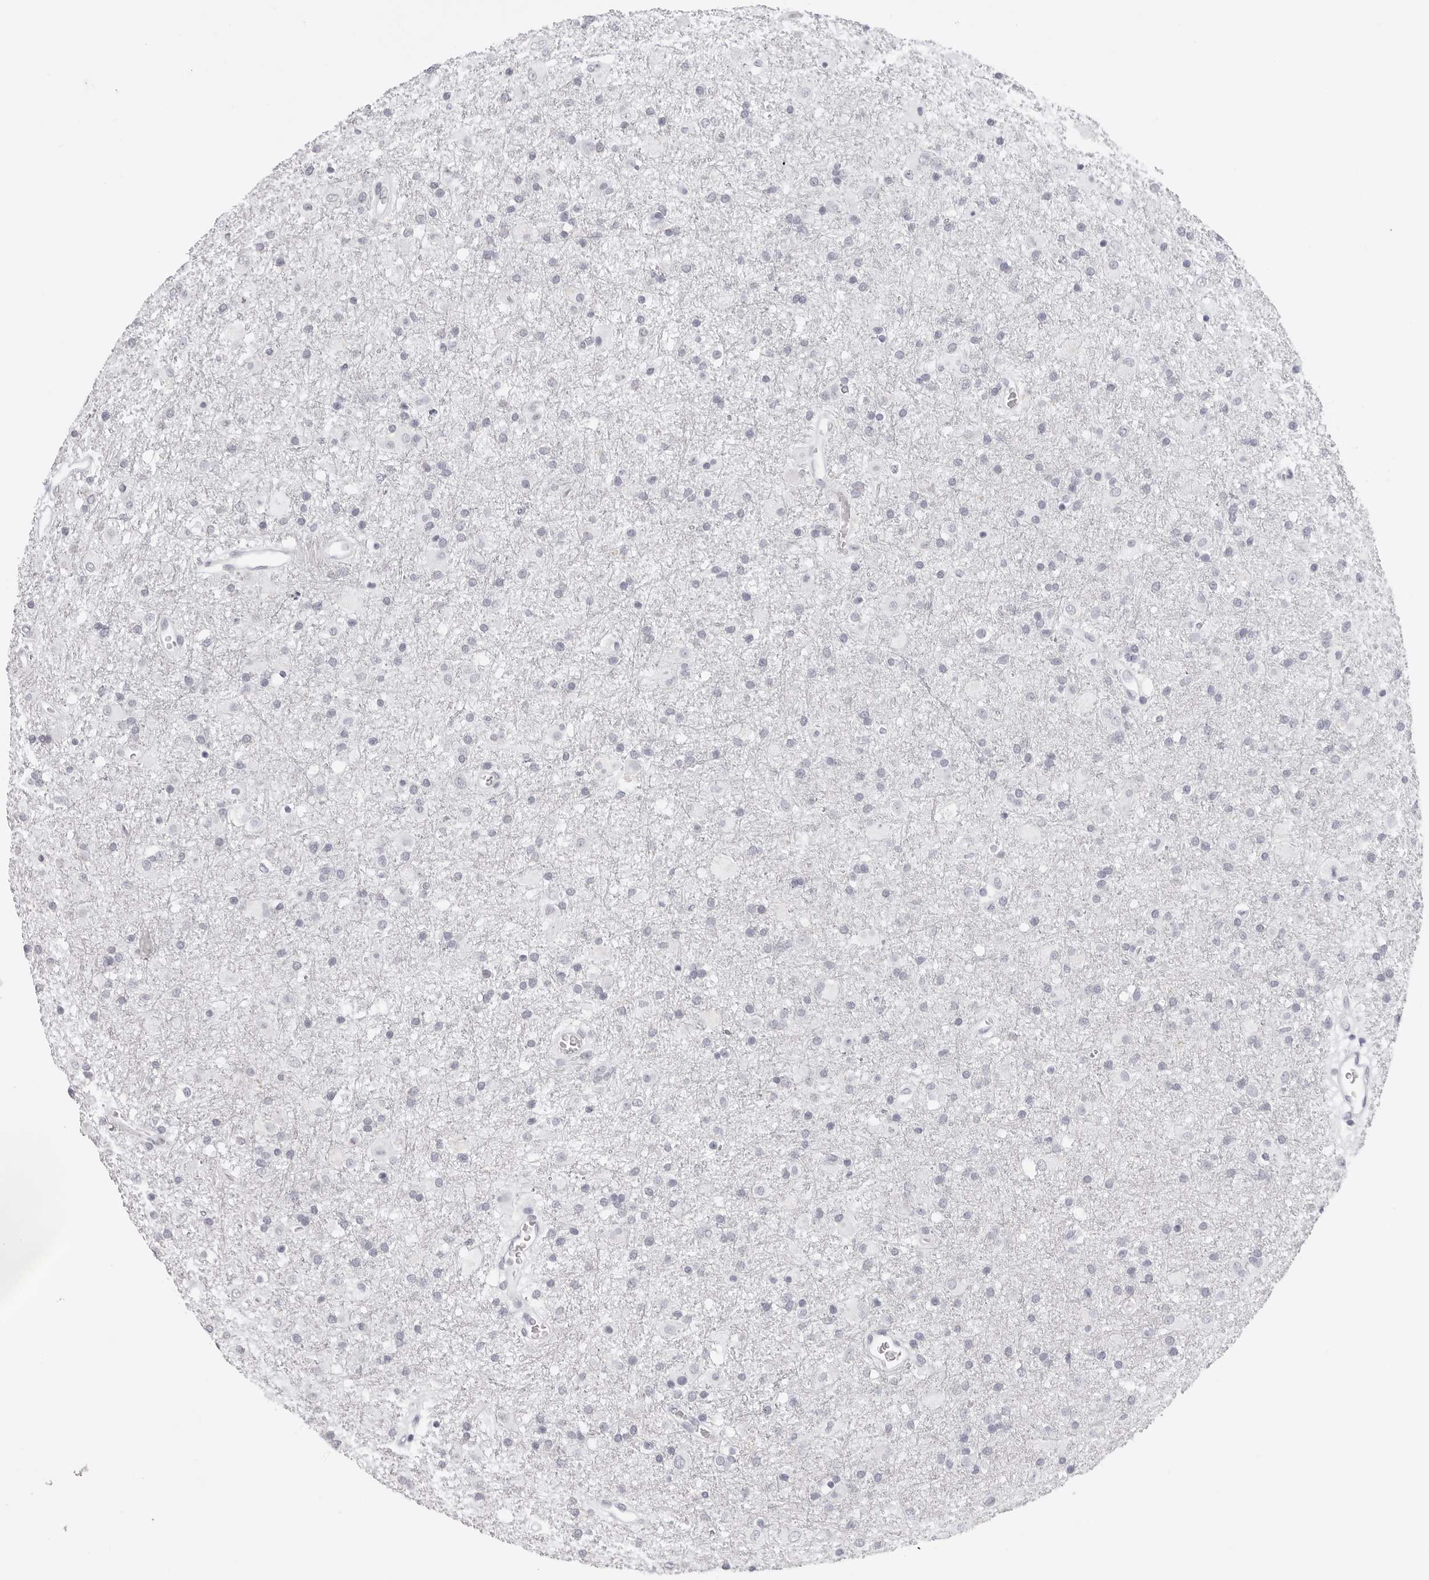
{"staining": {"intensity": "negative", "quantity": "none", "location": "none"}, "tissue": "glioma", "cell_type": "Tumor cells", "image_type": "cancer", "snomed": [{"axis": "morphology", "description": "Glioma, malignant, Low grade"}, {"axis": "topography", "description": "Brain"}], "caption": "The immunohistochemistry image has no significant staining in tumor cells of low-grade glioma (malignant) tissue.", "gene": "CST5", "patient": {"sex": "male", "age": 65}}